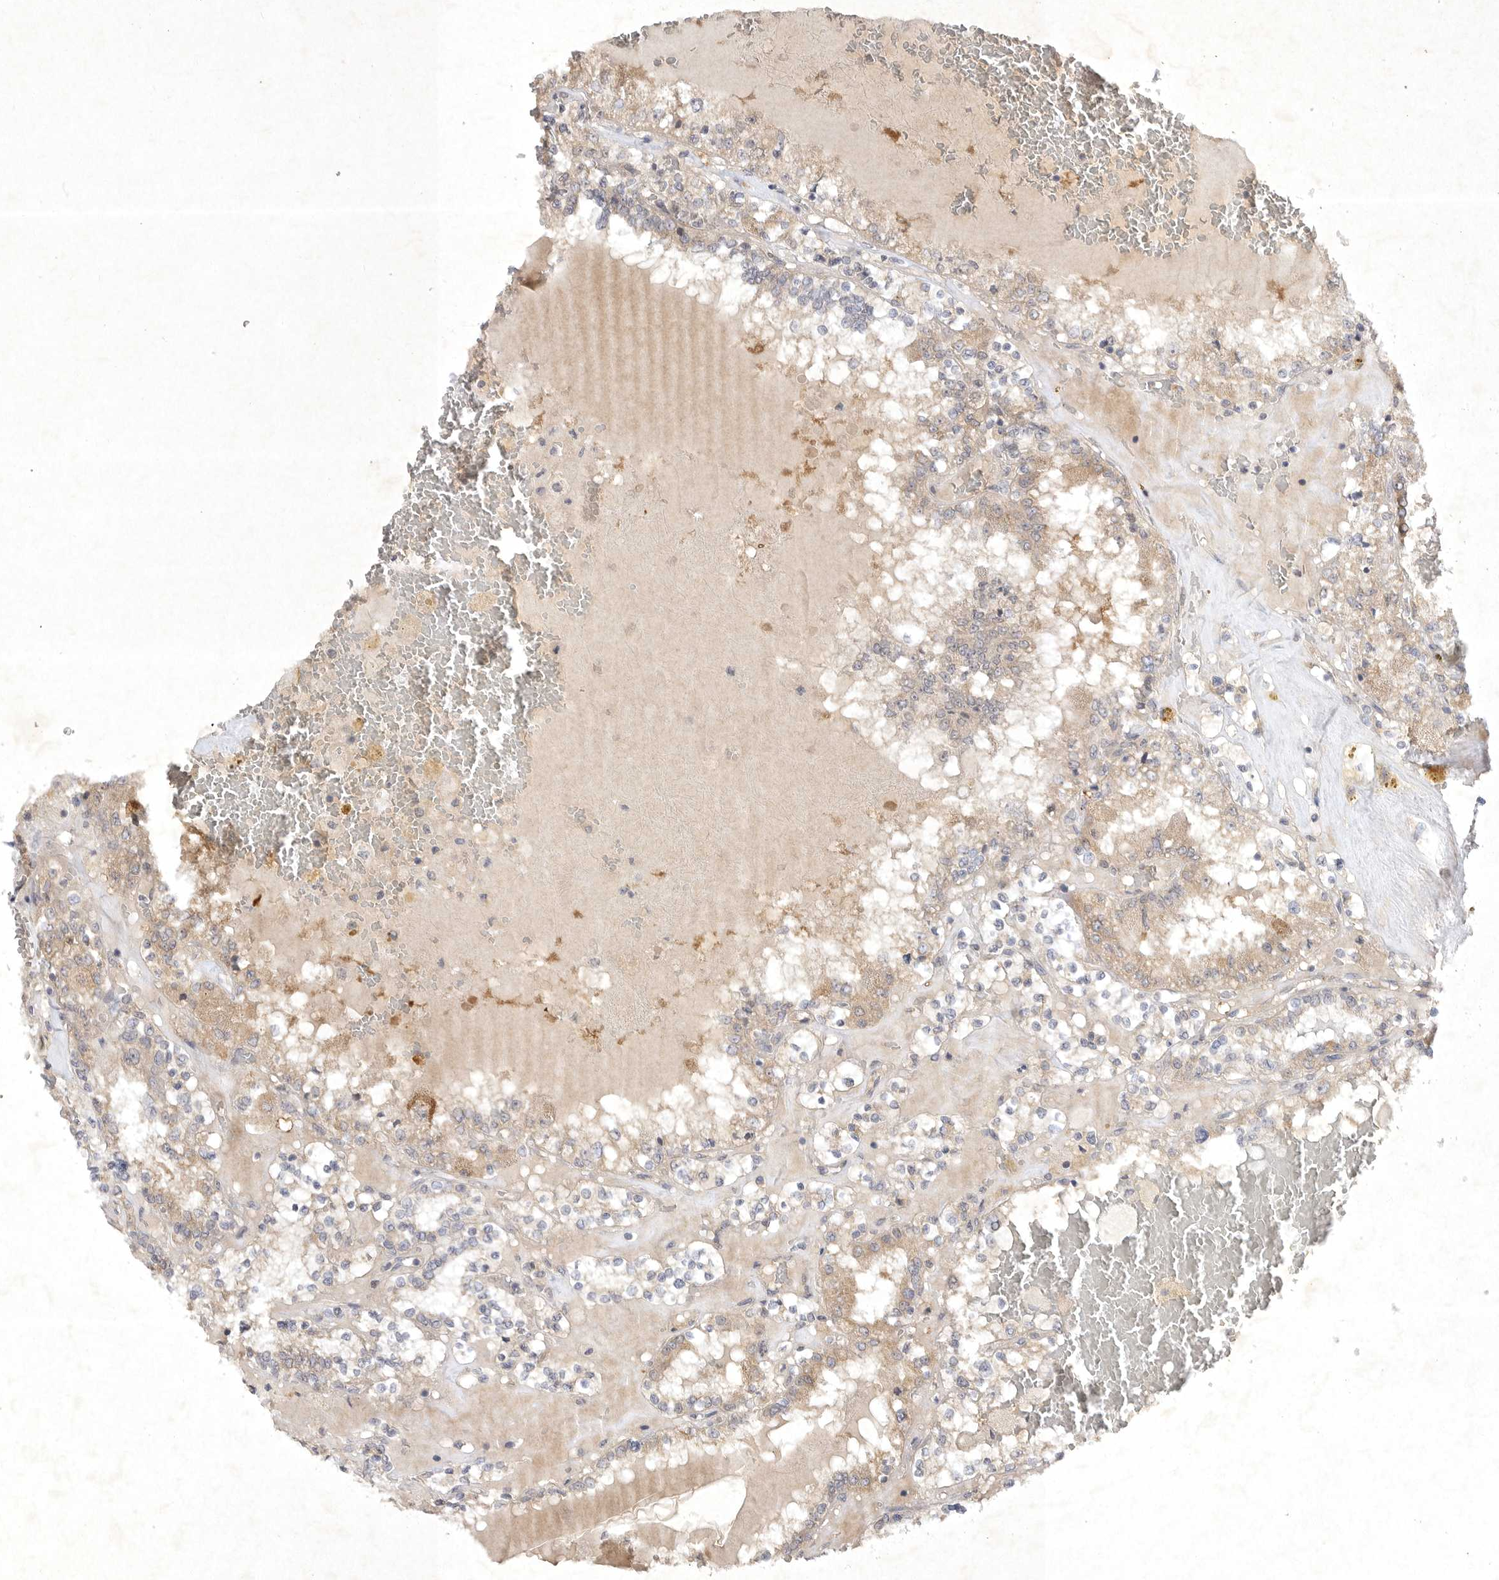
{"staining": {"intensity": "weak", "quantity": "25%-75%", "location": "cytoplasmic/membranous"}, "tissue": "renal cancer", "cell_type": "Tumor cells", "image_type": "cancer", "snomed": [{"axis": "morphology", "description": "Adenocarcinoma, NOS"}, {"axis": "topography", "description": "Kidney"}], "caption": "Immunohistochemistry histopathology image of neoplastic tissue: human renal cancer stained using immunohistochemistry exhibits low levels of weak protein expression localized specifically in the cytoplasmic/membranous of tumor cells, appearing as a cytoplasmic/membranous brown color.", "gene": "PTPDC1", "patient": {"sex": "female", "age": 56}}